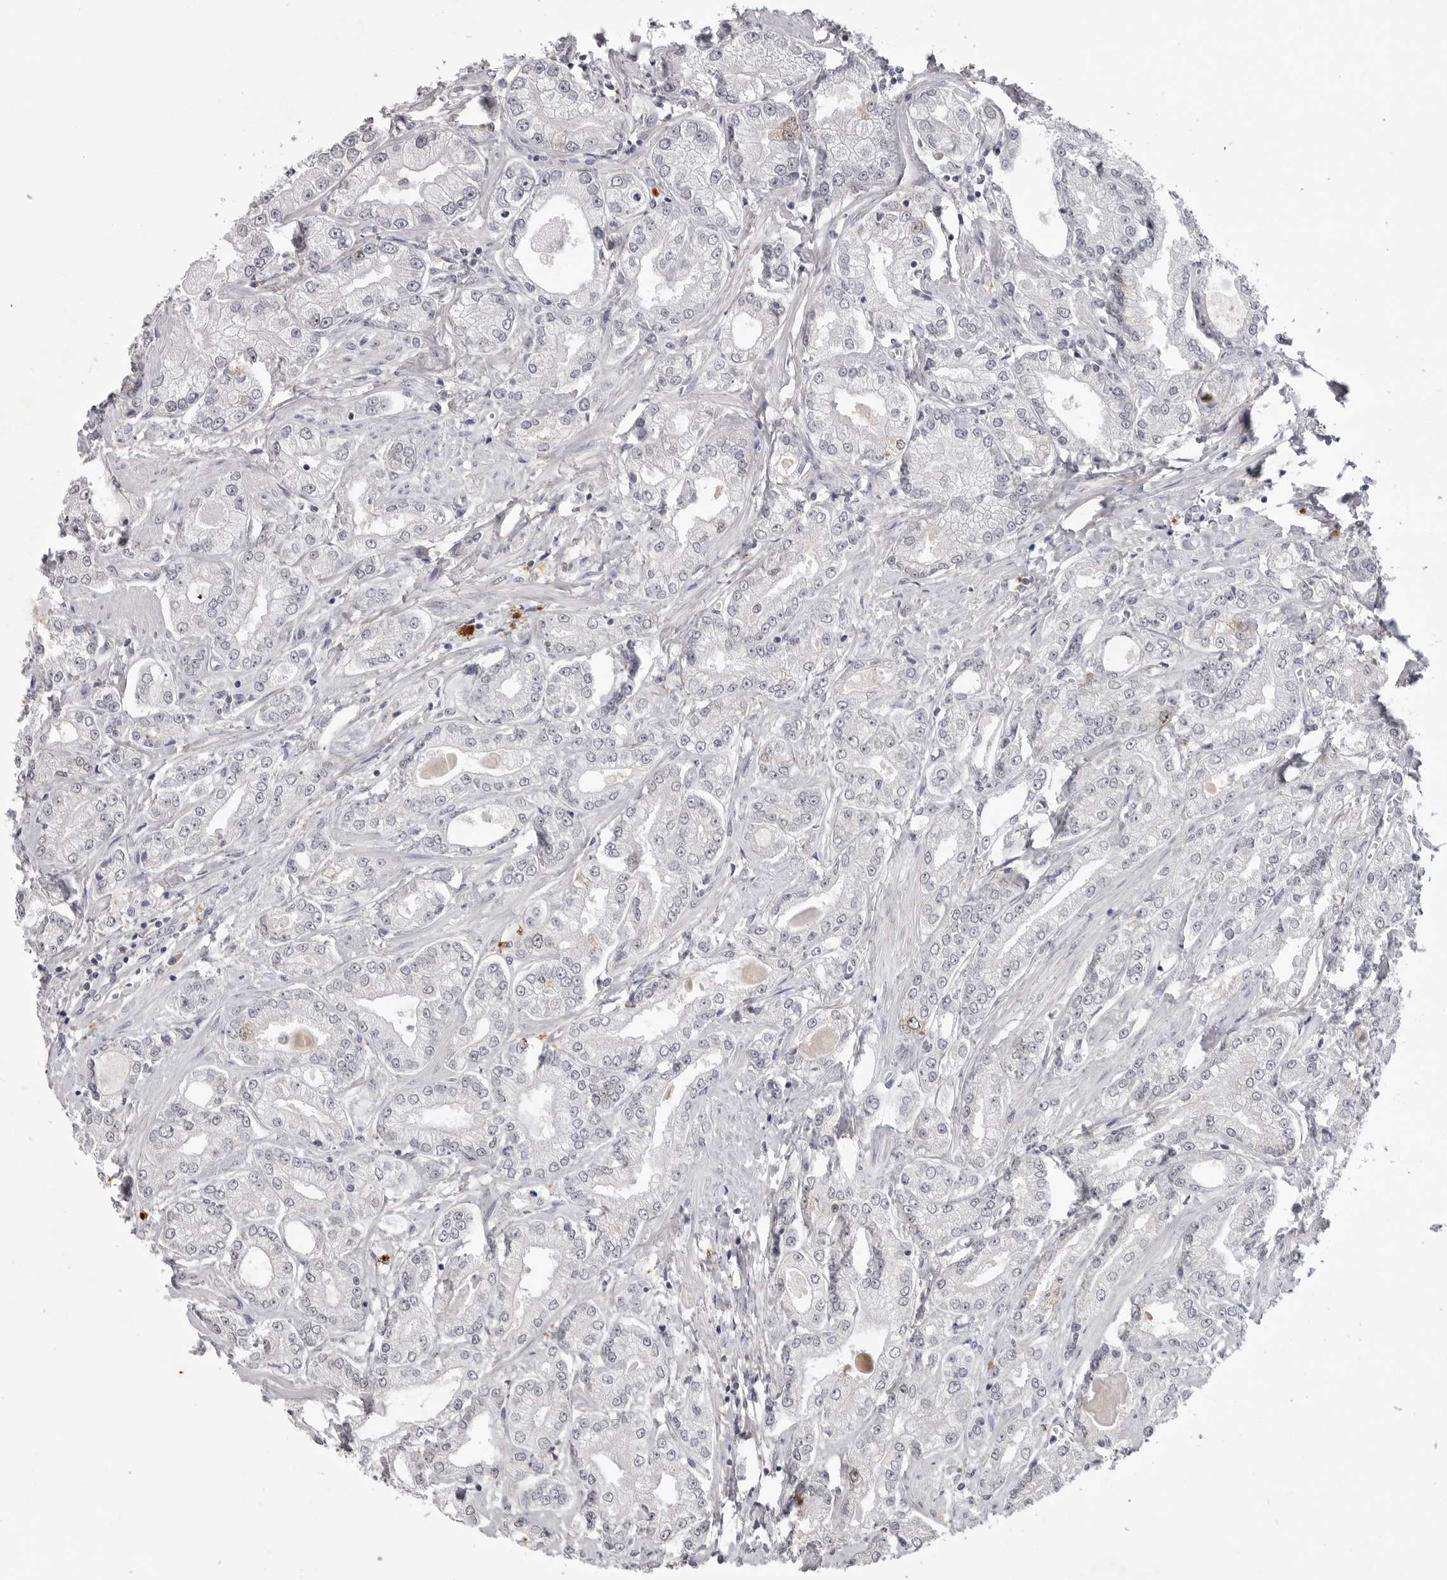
{"staining": {"intensity": "negative", "quantity": "none", "location": "none"}, "tissue": "prostate cancer", "cell_type": "Tumor cells", "image_type": "cancer", "snomed": [{"axis": "morphology", "description": "Adenocarcinoma, Low grade"}, {"axis": "topography", "description": "Prostate"}], "caption": "The photomicrograph displays no significant staining in tumor cells of low-grade adenocarcinoma (prostate).", "gene": "RRM1", "patient": {"sex": "male", "age": 62}}